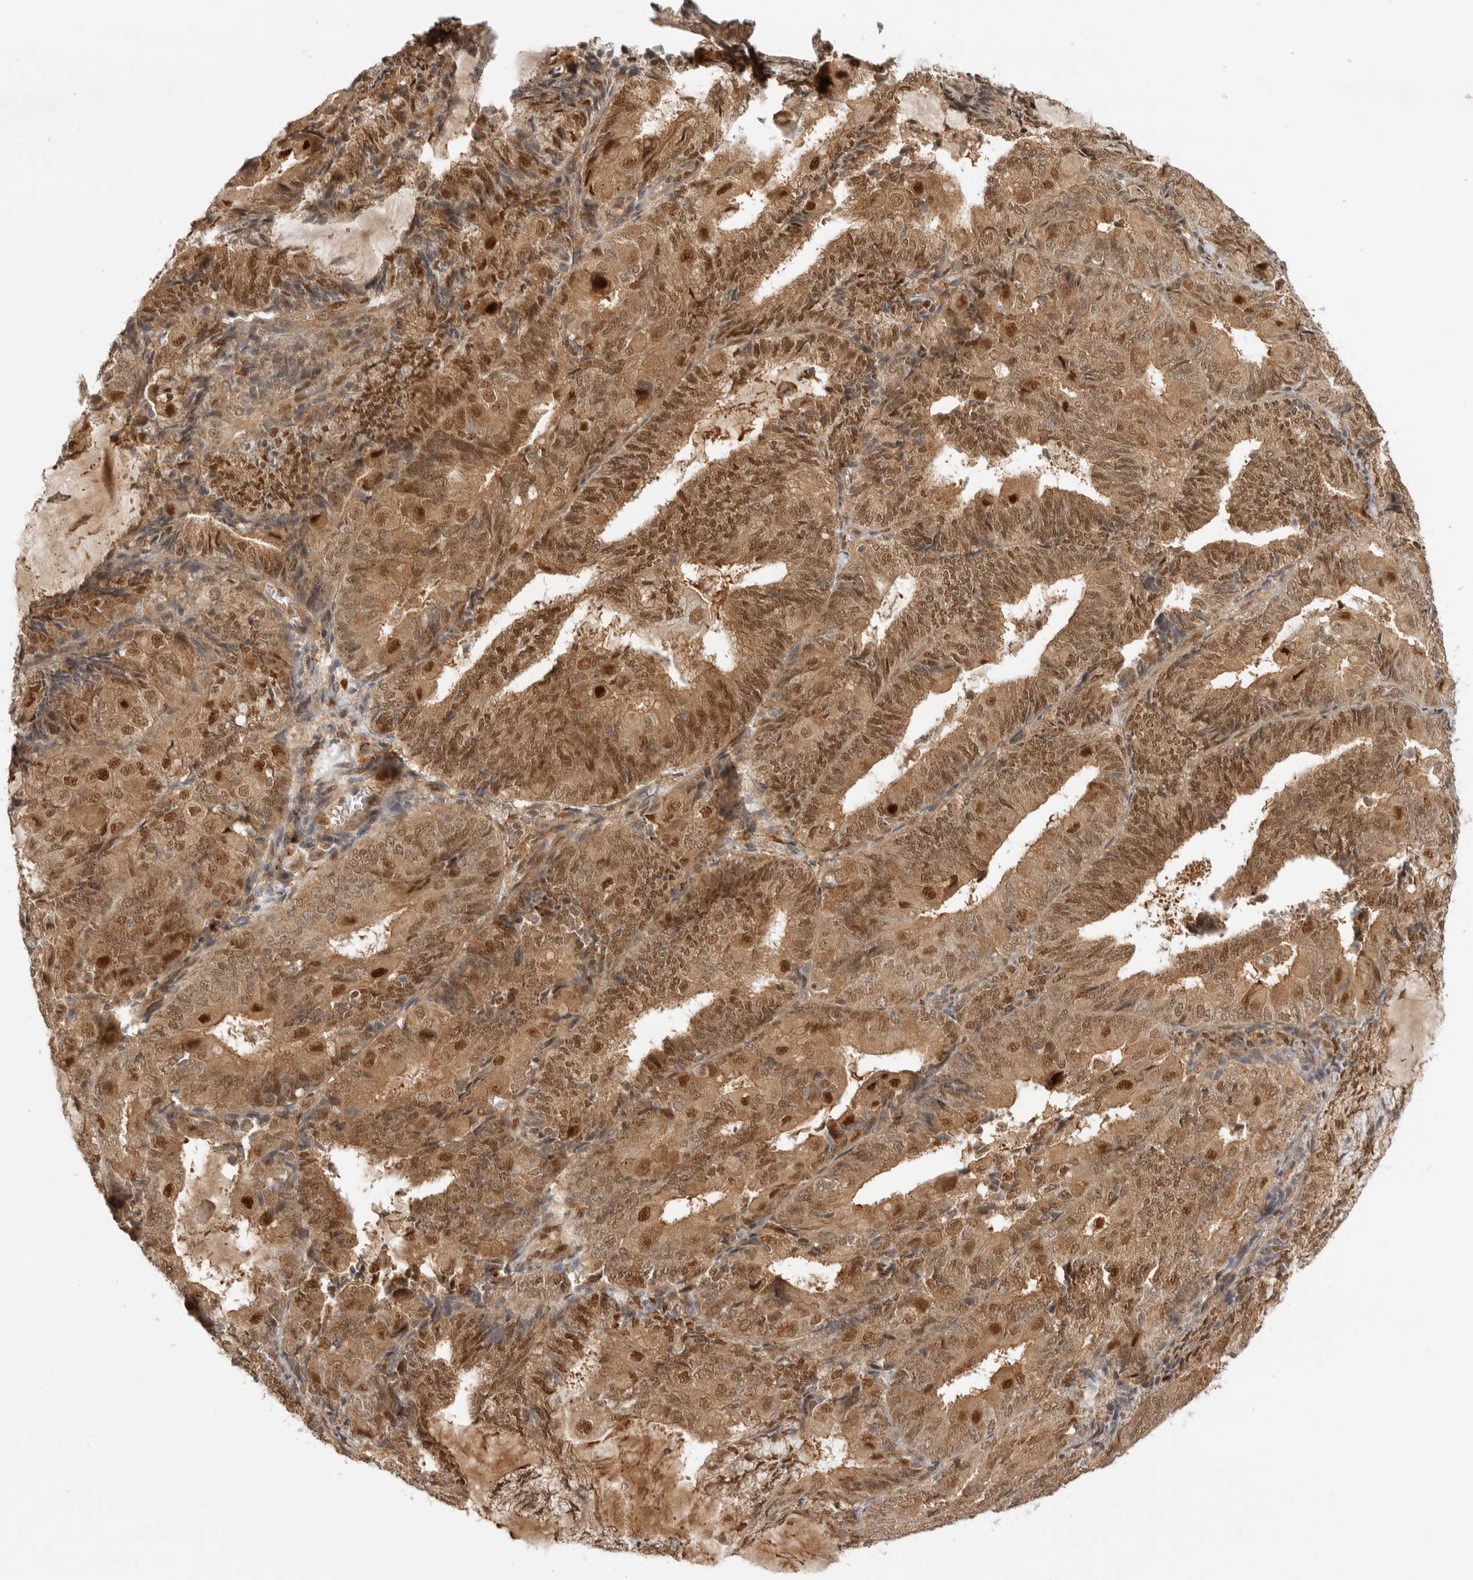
{"staining": {"intensity": "strong", "quantity": ">75%", "location": "cytoplasmic/membranous,nuclear"}, "tissue": "endometrial cancer", "cell_type": "Tumor cells", "image_type": "cancer", "snomed": [{"axis": "morphology", "description": "Adenocarcinoma, NOS"}, {"axis": "topography", "description": "Endometrium"}], "caption": "Immunohistochemical staining of human endometrial cancer (adenocarcinoma) demonstrates high levels of strong cytoplasmic/membranous and nuclear protein positivity in approximately >75% of tumor cells.", "gene": "DCAF8", "patient": {"sex": "female", "age": 81}}